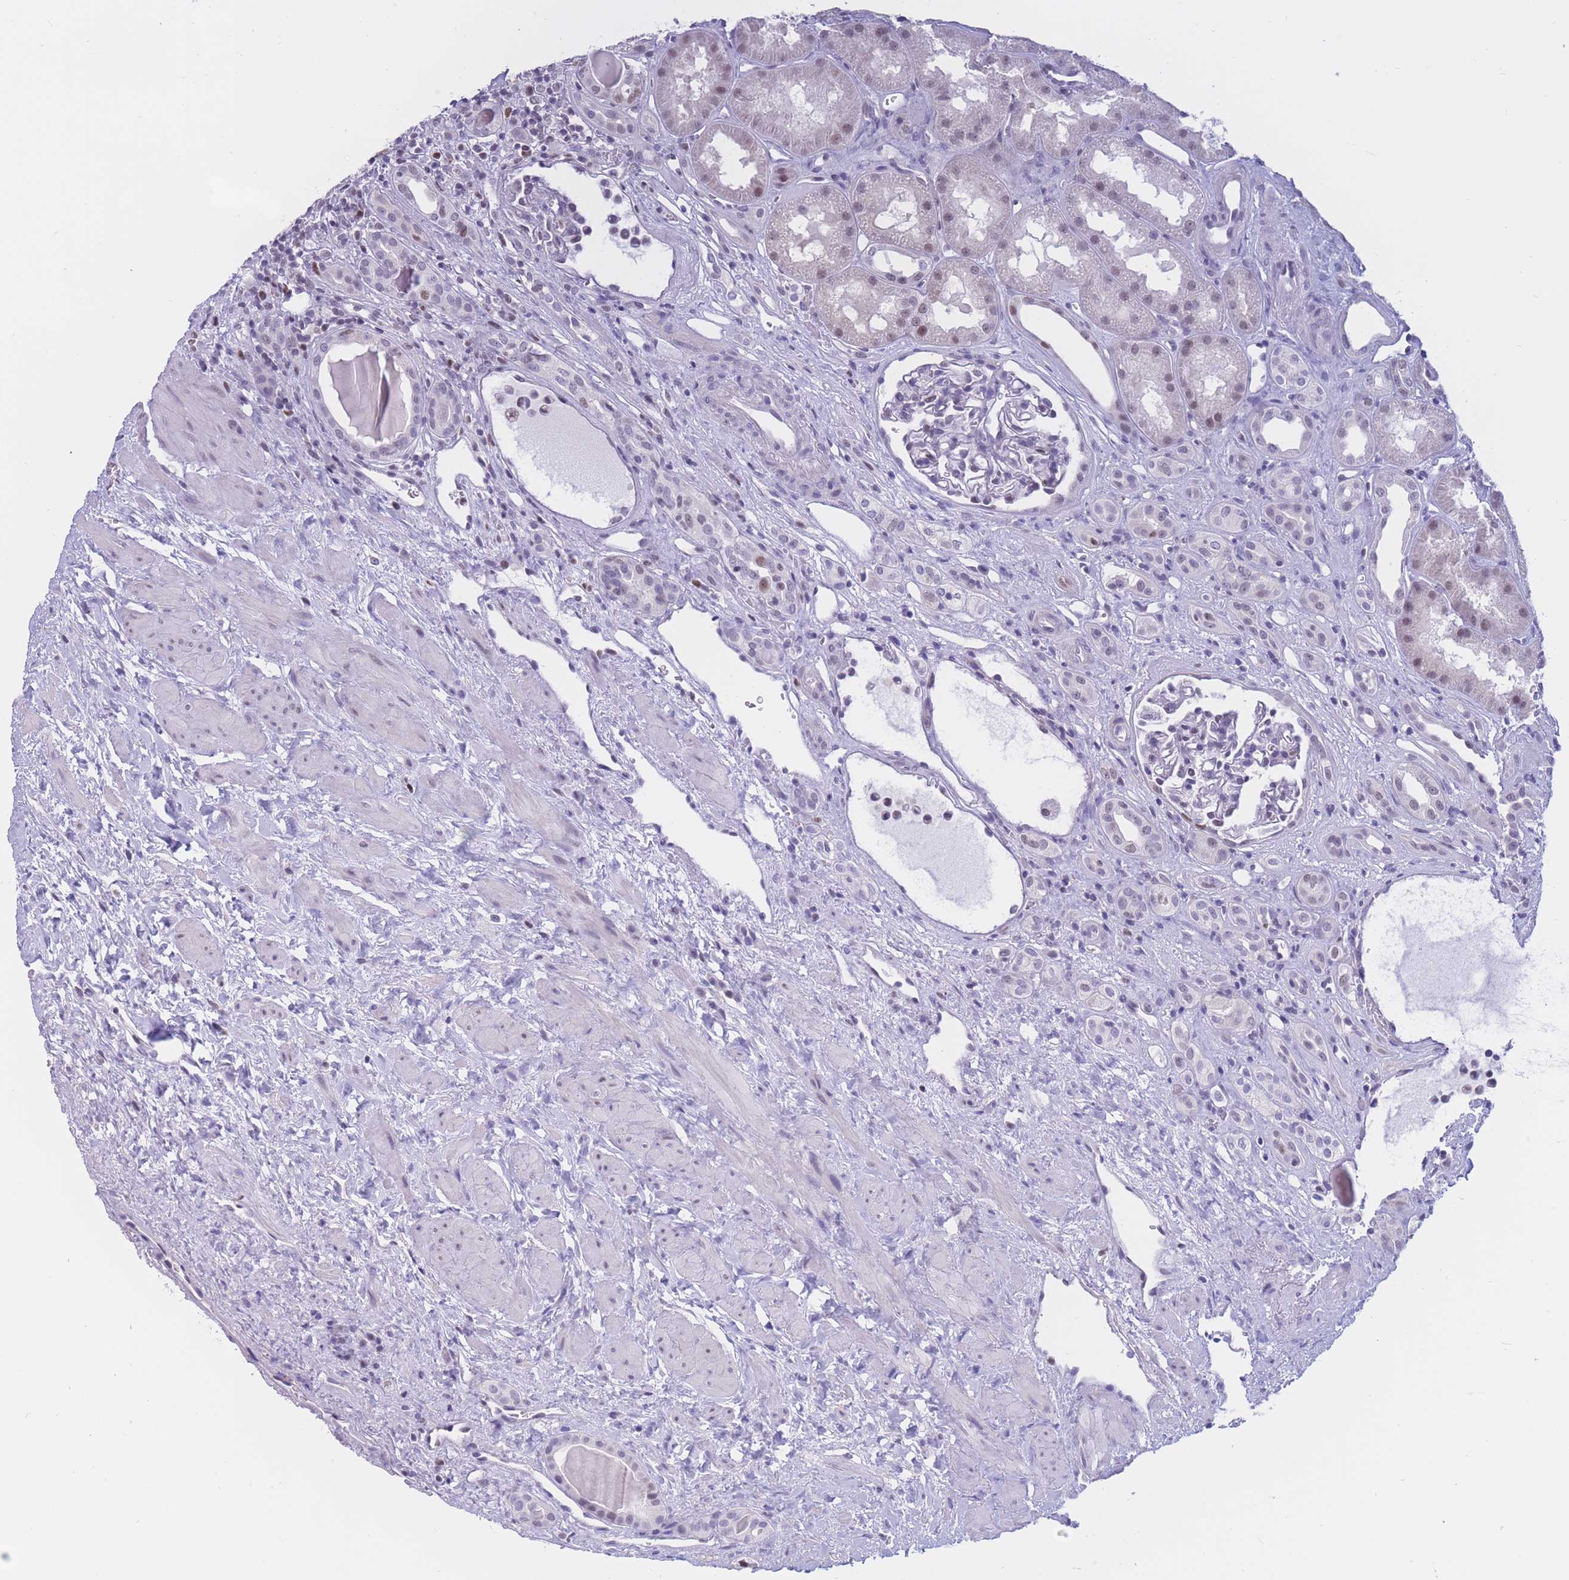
{"staining": {"intensity": "negative", "quantity": "none", "location": "none"}, "tissue": "kidney", "cell_type": "Cells in glomeruli", "image_type": "normal", "snomed": [{"axis": "morphology", "description": "Normal tissue, NOS"}, {"axis": "topography", "description": "Kidney"}], "caption": "Immunohistochemistry of unremarkable kidney reveals no expression in cells in glomeruli. (DAB (3,3'-diaminobenzidine) immunohistochemistry (IHC) visualized using brightfield microscopy, high magnification).", "gene": "NASP", "patient": {"sex": "male", "age": 61}}